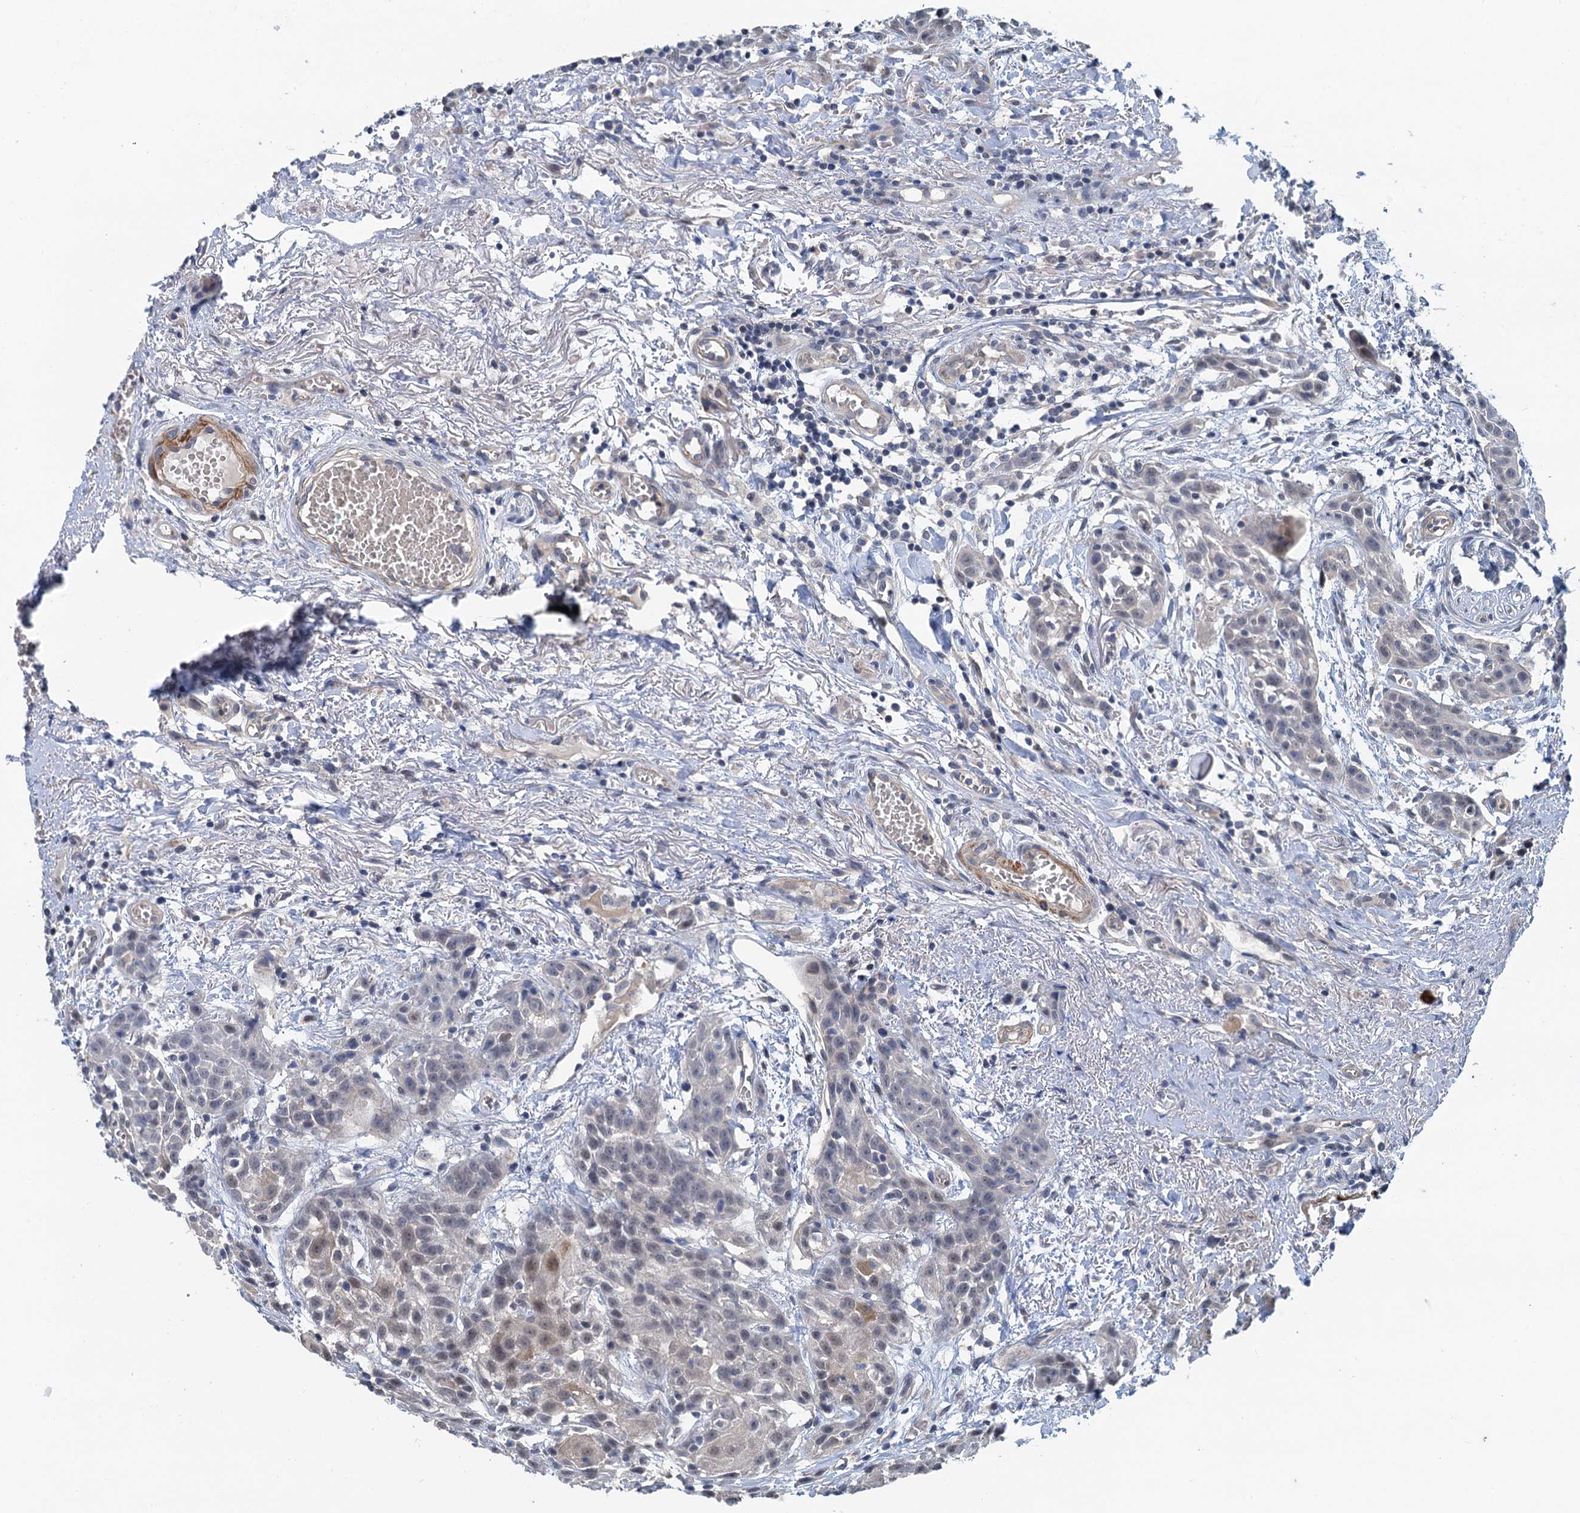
{"staining": {"intensity": "weak", "quantity": "<25%", "location": "nuclear"}, "tissue": "head and neck cancer", "cell_type": "Tumor cells", "image_type": "cancer", "snomed": [{"axis": "morphology", "description": "Squamous cell carcinoma, NOS"}, {"axis": "topography", "description": "Oral tissue"}, {"axis": "topography", "description": "Head-Neck"}], "caption": "Immunohistochemical staining of human head and neck squamous cell carcinoma exhibits no significant staining in tumor cells.", "gene": "MYO16", "patient": {"sex": "female", "age": 50}}